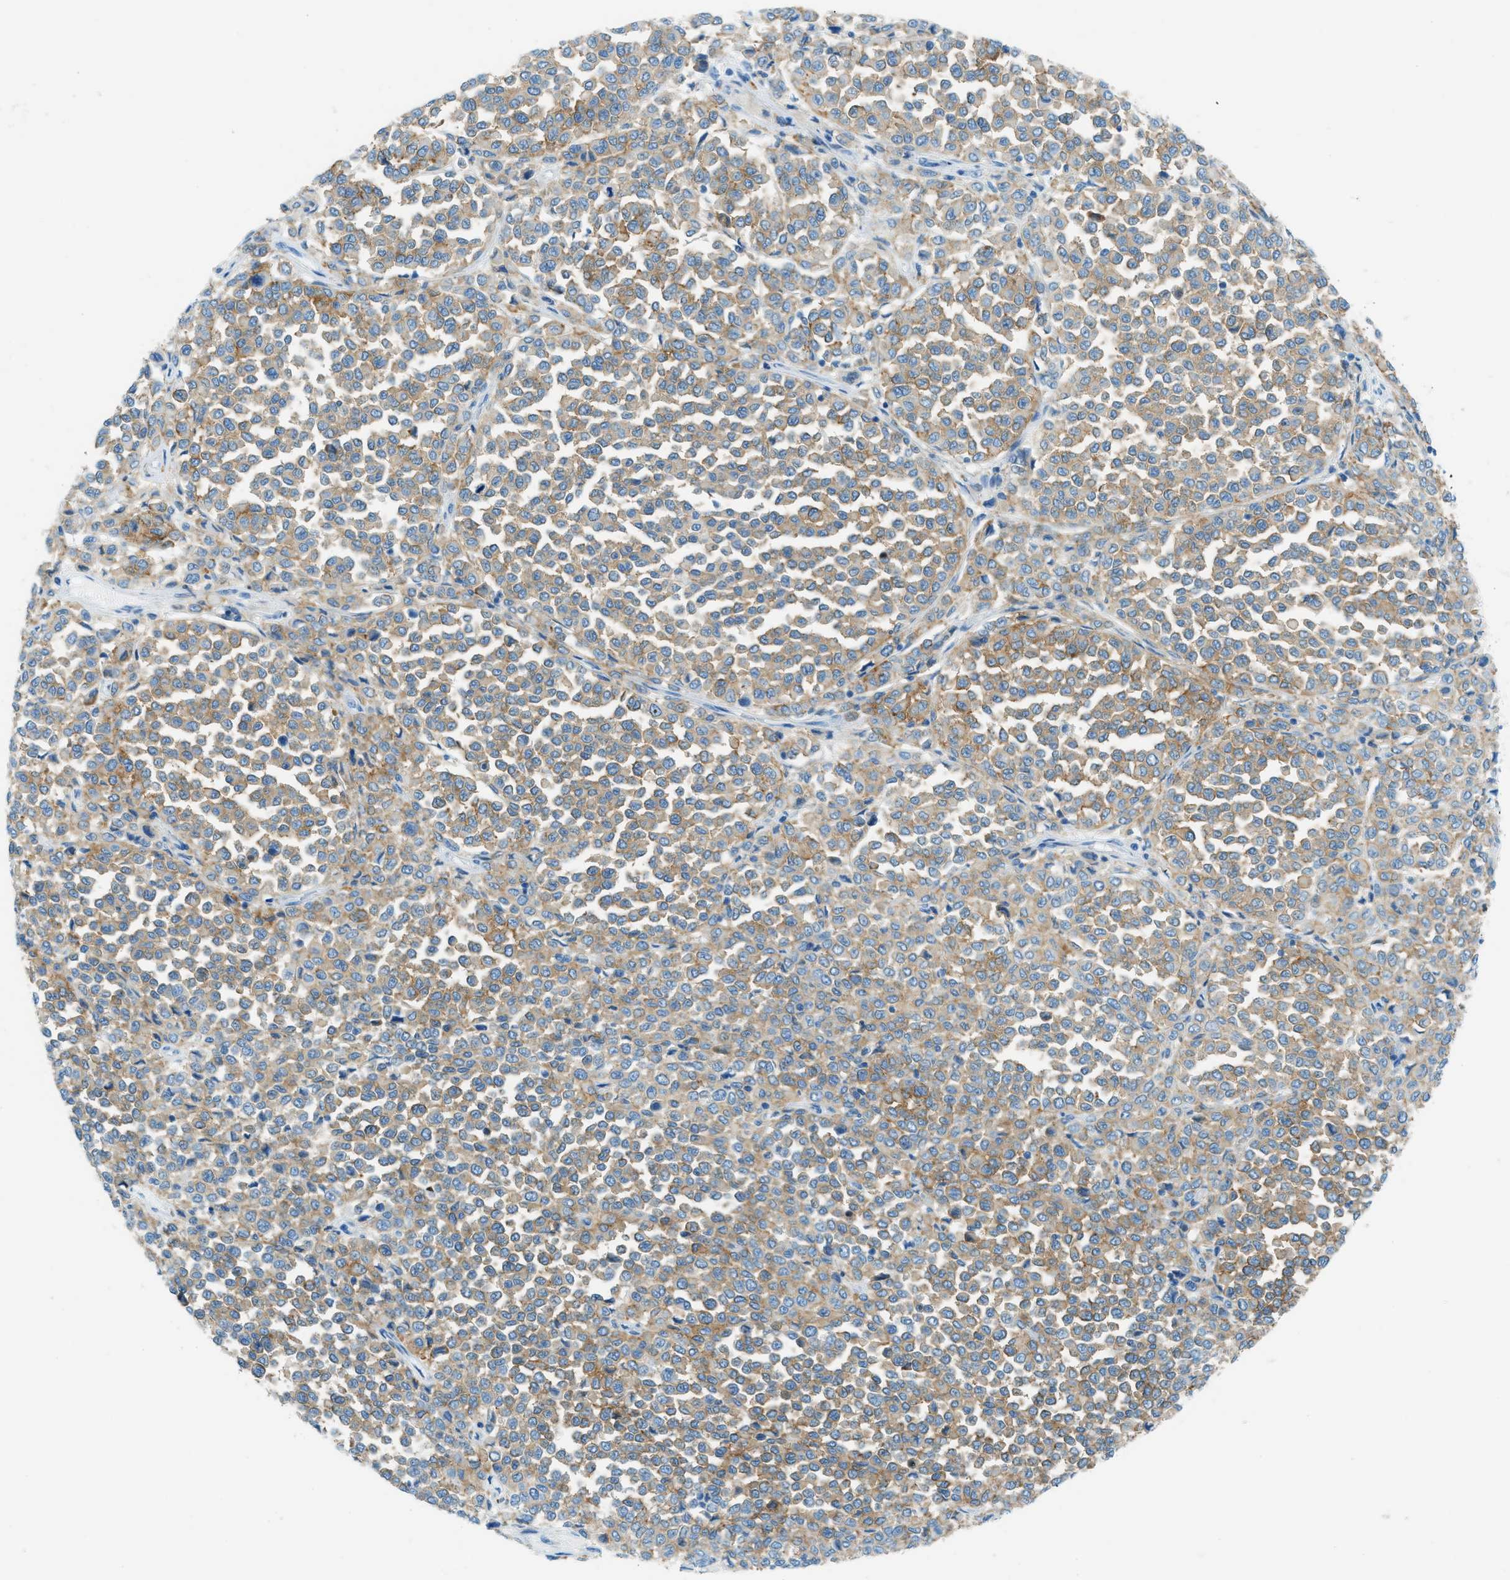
{"staining": {"intensity": "moderate", "quantity": ">75%", "location": "cytoplasmic/membranous"}, "tissue": "melanoma", "cell_type": "Tumor cells", "image_type": "cancer", "snomed": [{"axis": "morphology", "description": "Malignant melanoma, Metastatic site"}, {"axis": "topography", "description": "Pancreas"}], "caption": "This is a micrograph of immunohistochemistry staining of melanoma, which shows moderate expression in the cytoplasmic/membranous of tumor cells.", "gene": "C21orf62", "patient": {"sex": "female", "age": 30}}